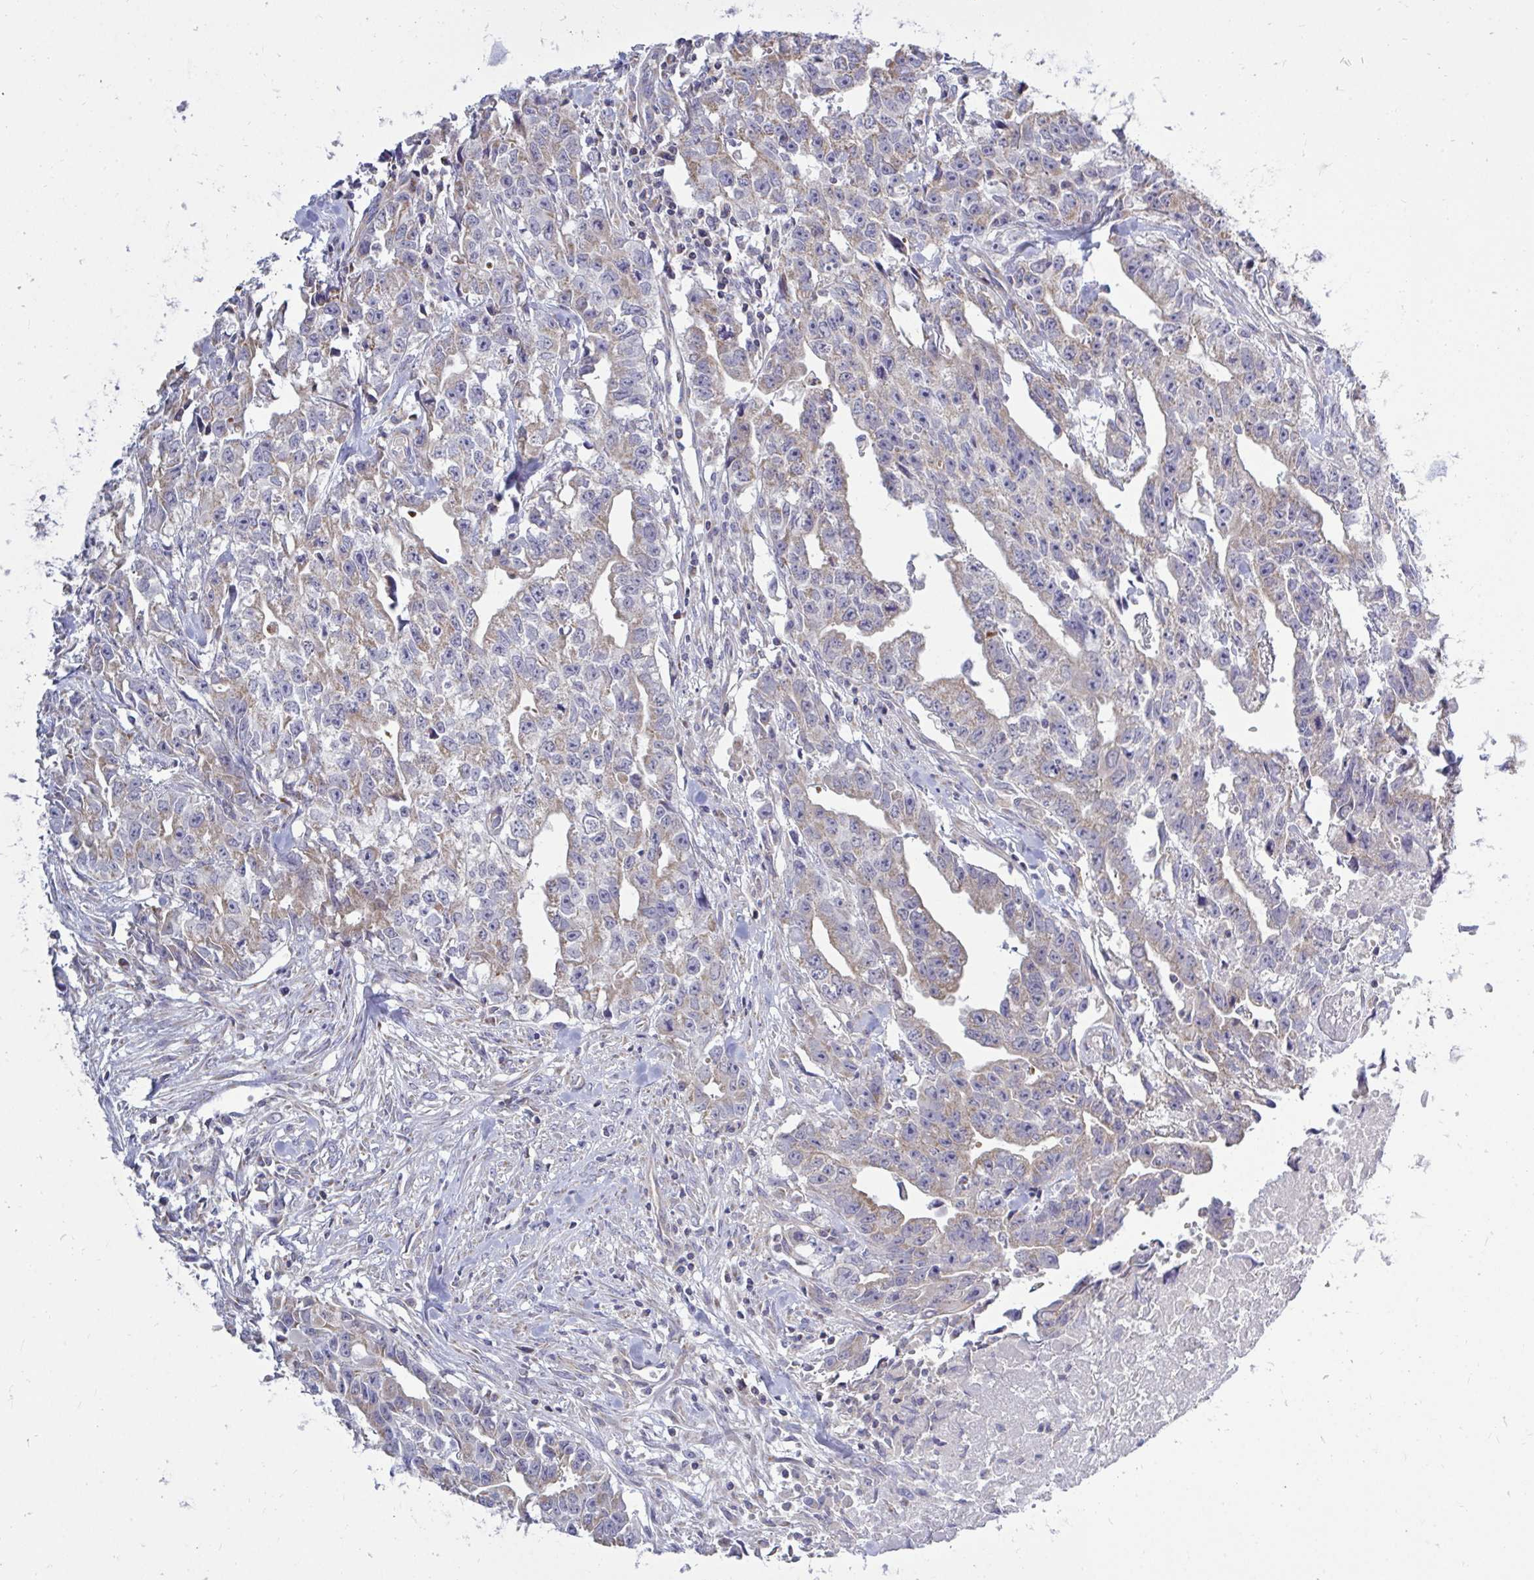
{"staining": {"intensity": "weak", "quantity": "25%-75%", "location": "cytoplasmic/membranous"}, "tissue": "testis cancer", "cell_type": "Tumor cells", "image_type": "cancer", "snomed": [{"axis": "morphology", "description": "Carcinoma, Embryonal, NOS"}, {"axis": "morphology", "description": "Teratoma, malignant, NOS"}, {"axis": "topography", "description": "Testis"}], "caption": "A low amount of weak cytoplasmic/membranous expression is seen in approximately 25%-75% of tumor cells in testis cancer (malignant teratoma) tissue.", "gene": "OR10R2", "patient": {"sex": "male", "age": 24}}